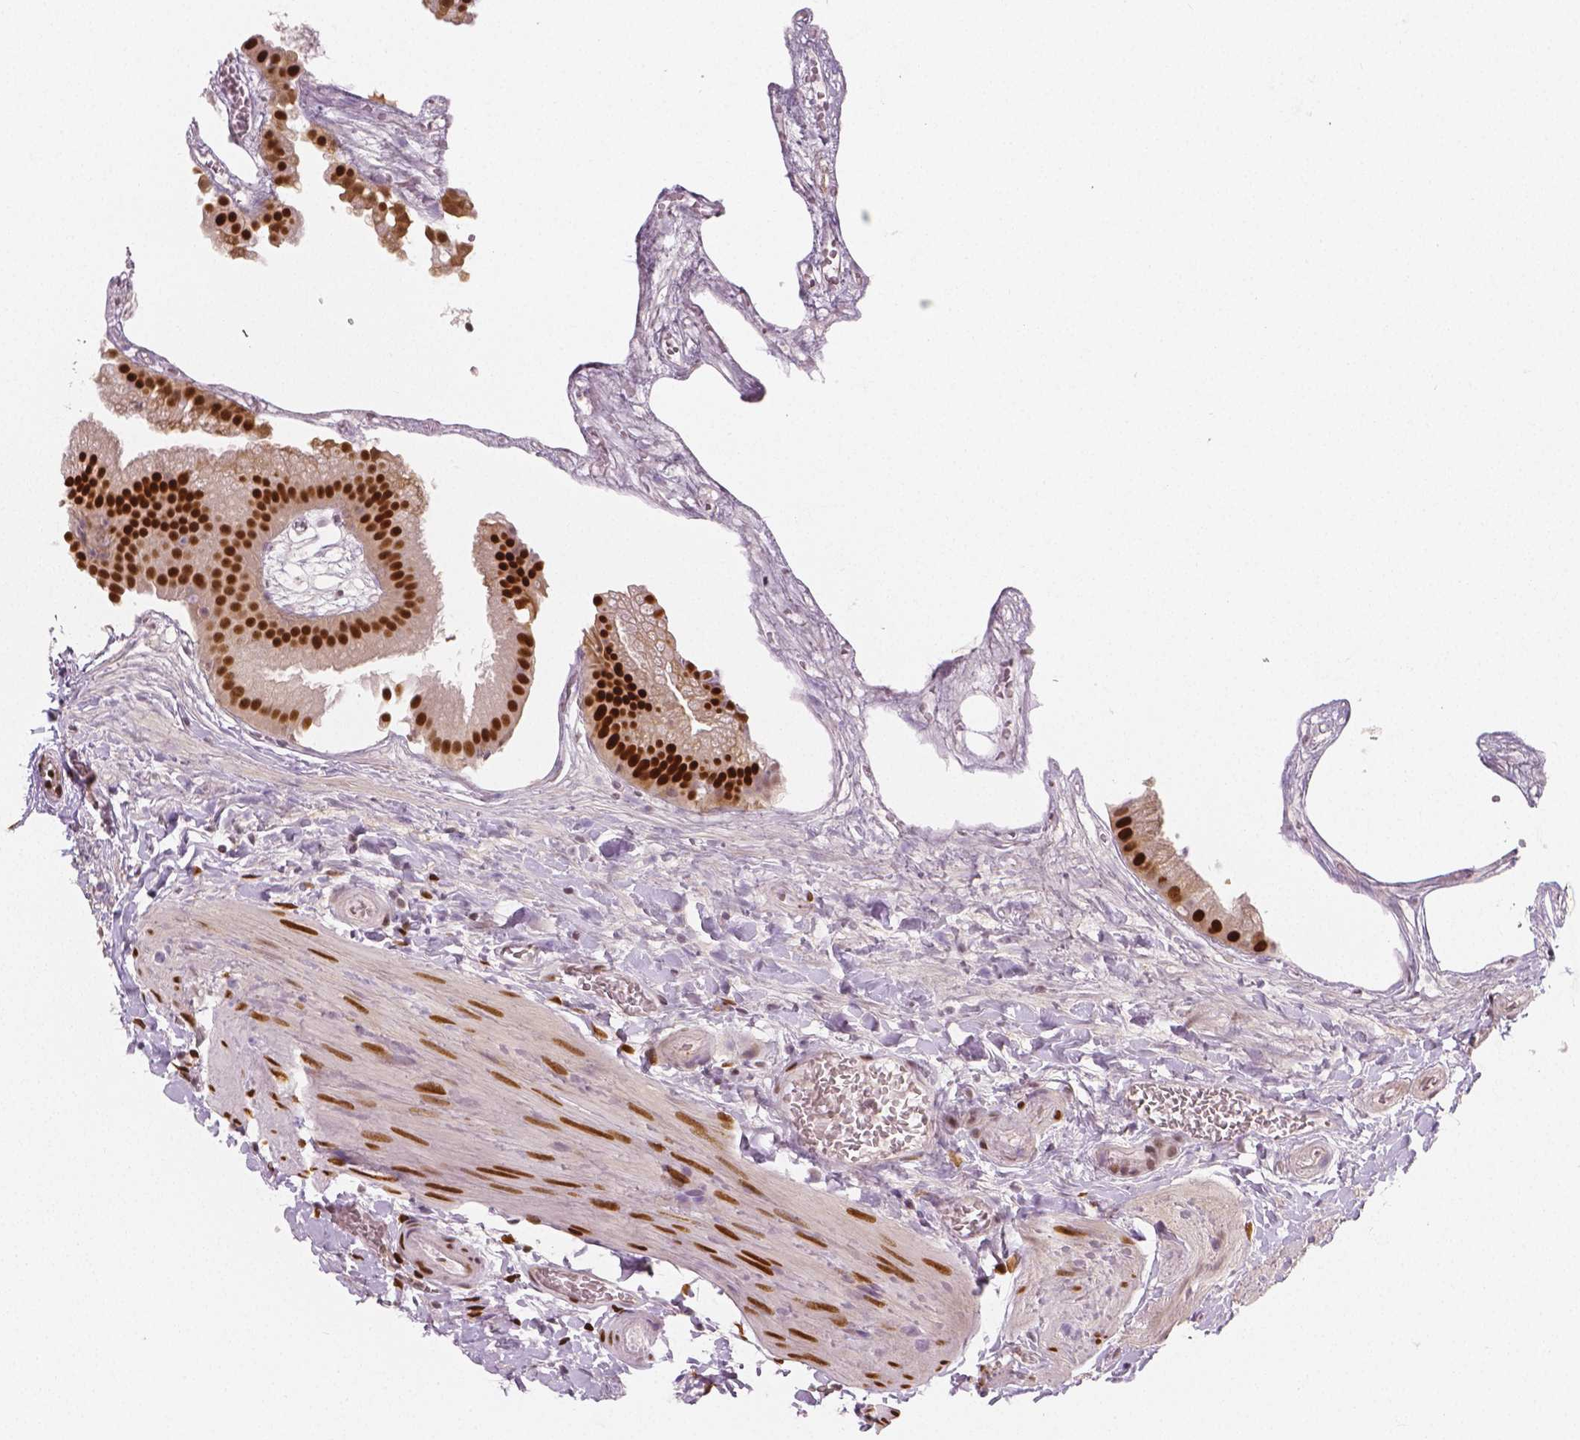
{"staining": {"intensity": "strong", "quantity": ">75%", "location": "nuclear"}, "tissue": "gallbladder", "cell_type": "Glandular cells", "image_type": "normal", "snomed": [{"axis": "morphology", "description": "Normal tissue, NOS"}, {"axis": "topography", "description": "Gallbladder"}], "caption": "This photomicrograph displays benign gallbladder stained with immunohistochemistry (IHC) to label a protein in brown. The nuclear of glandular cells show strong positivity for the protein. Nuclei are counter-stained blue.", "gene": "NUCKS1", "patient": {"sex": "female", "age": 63}}